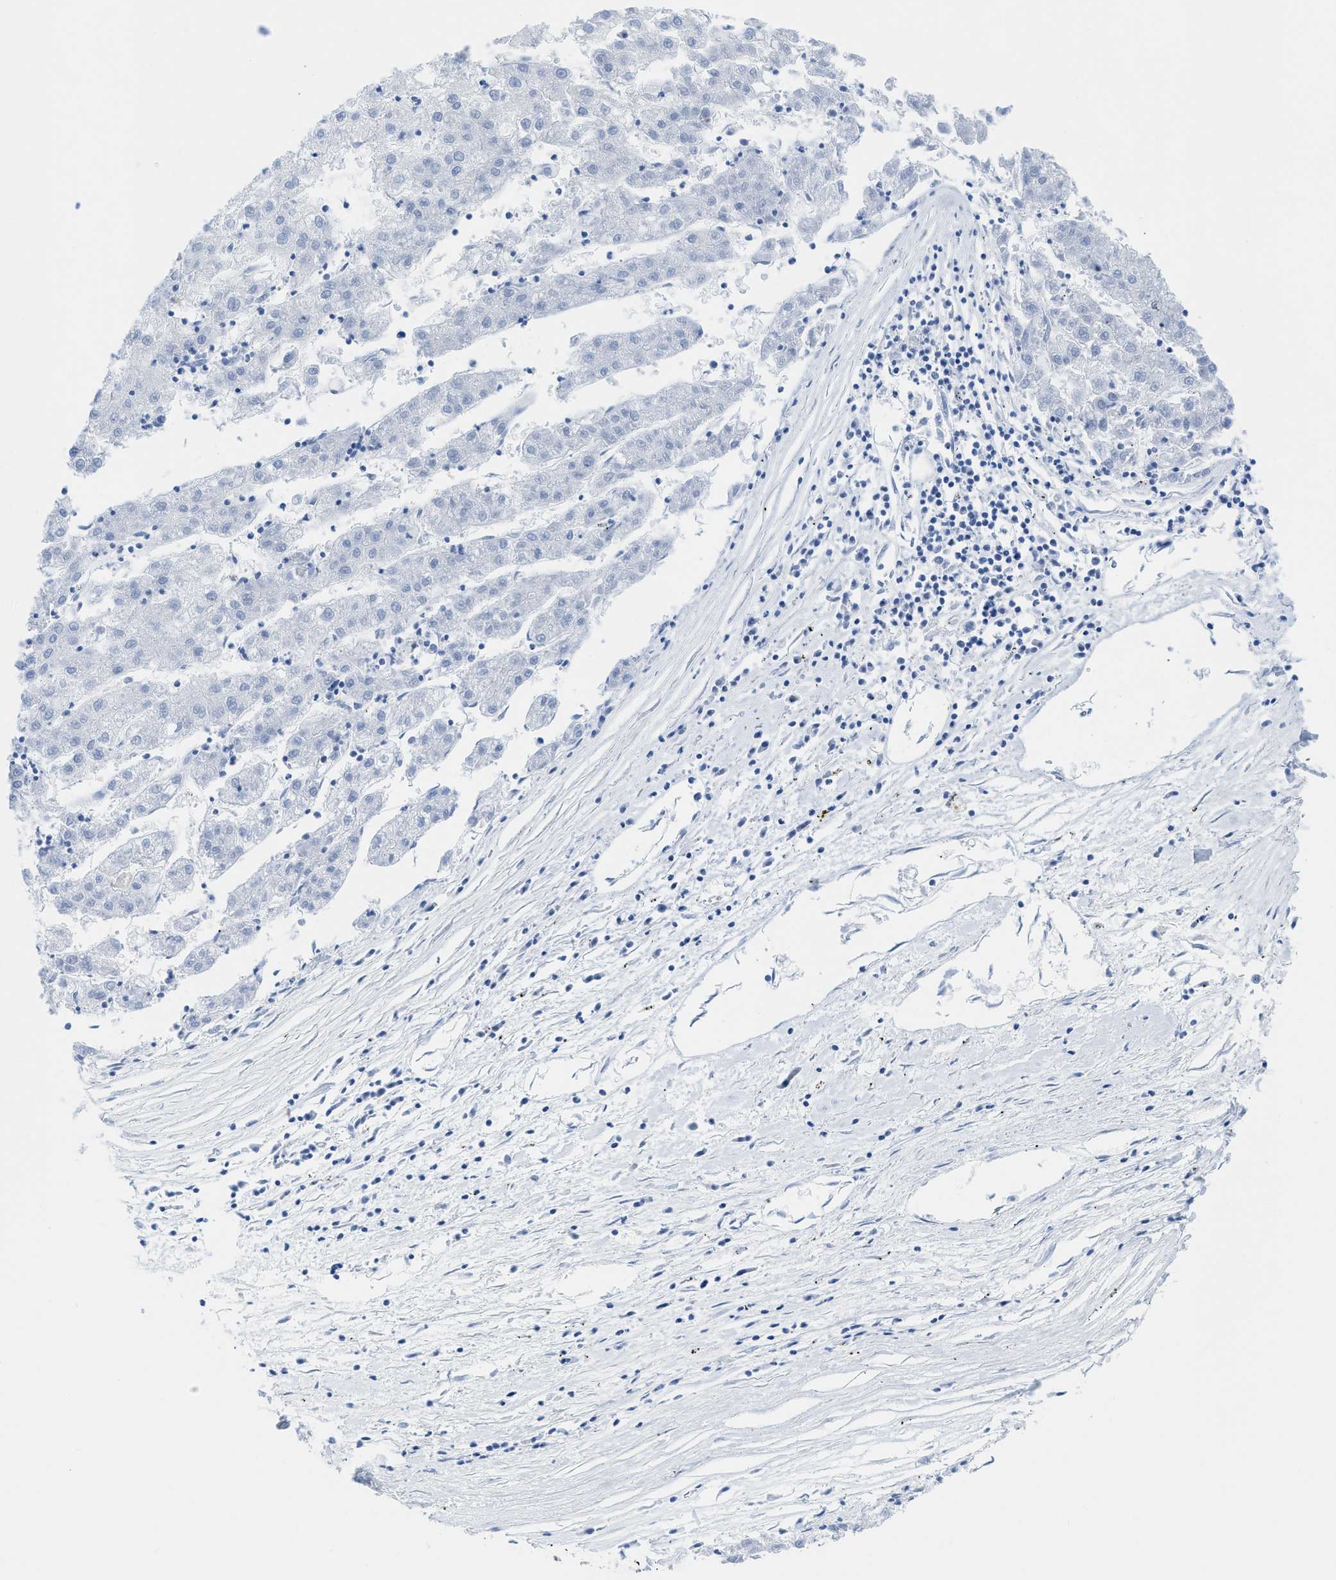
{"staining": {"intensity": "negative", "quantity": "none", "location": "none"}, "tissue": "liver cancer", "cell_type": "Tumor cells", "image_type": "cancer", "snomed": [{"axis": "morphology", "description": "Carcinoma, Hepatocellular, NOS"}, {"axis": "topography", "description": "Liver"}], "caption": "An IHC photomicrograph of hepatocellular carcinoma (liver) is shown. There is no staining in tumor cells of hepatocellular carcinoma (liver).", "gene": "TUB", "patient": {"sex": "male", "age": 72}}